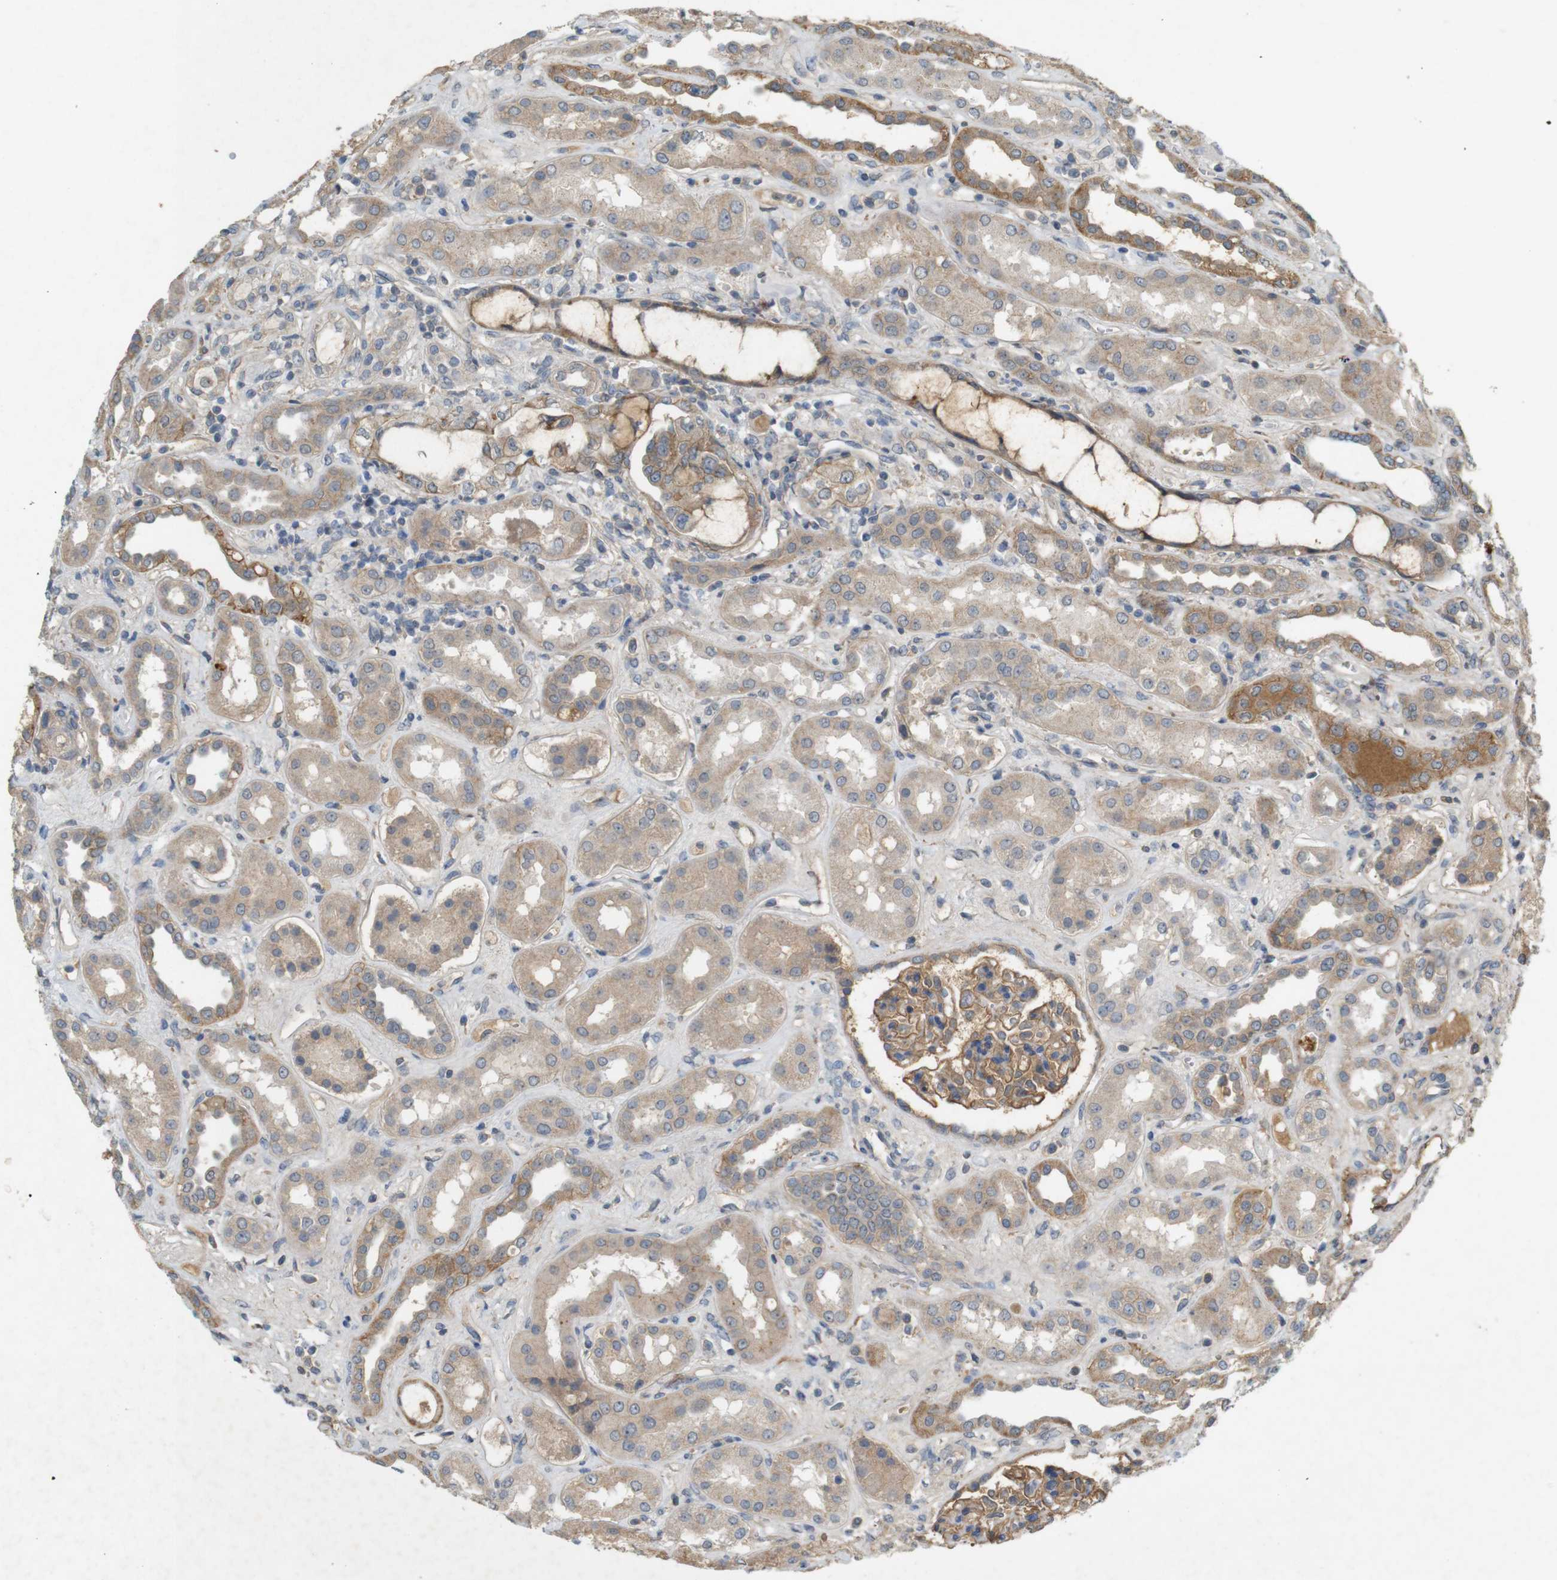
{"staining": {"intensity": "moderate", "quantity": ">75%", "location": "cytoplasmic/membranous"}, "tissue": "kidney", "cell_type": "Cells in glomeruli", "image_type": "normal", "snomed": [{"axis": "morphology", "description": "Normal tissue, NOS"}, {"axis": "topography", "description": "Kidney"}], "caption": "Protein staining of benign kidney reveals moderate cytoplasmic/membranous positivity in approximately >75% of cells in glomeruli. (brown staining indicates protein expression, while blue staining denotes nuclei).", "gene": "PVR", "patient": {"sex": "male", "age": 59}}